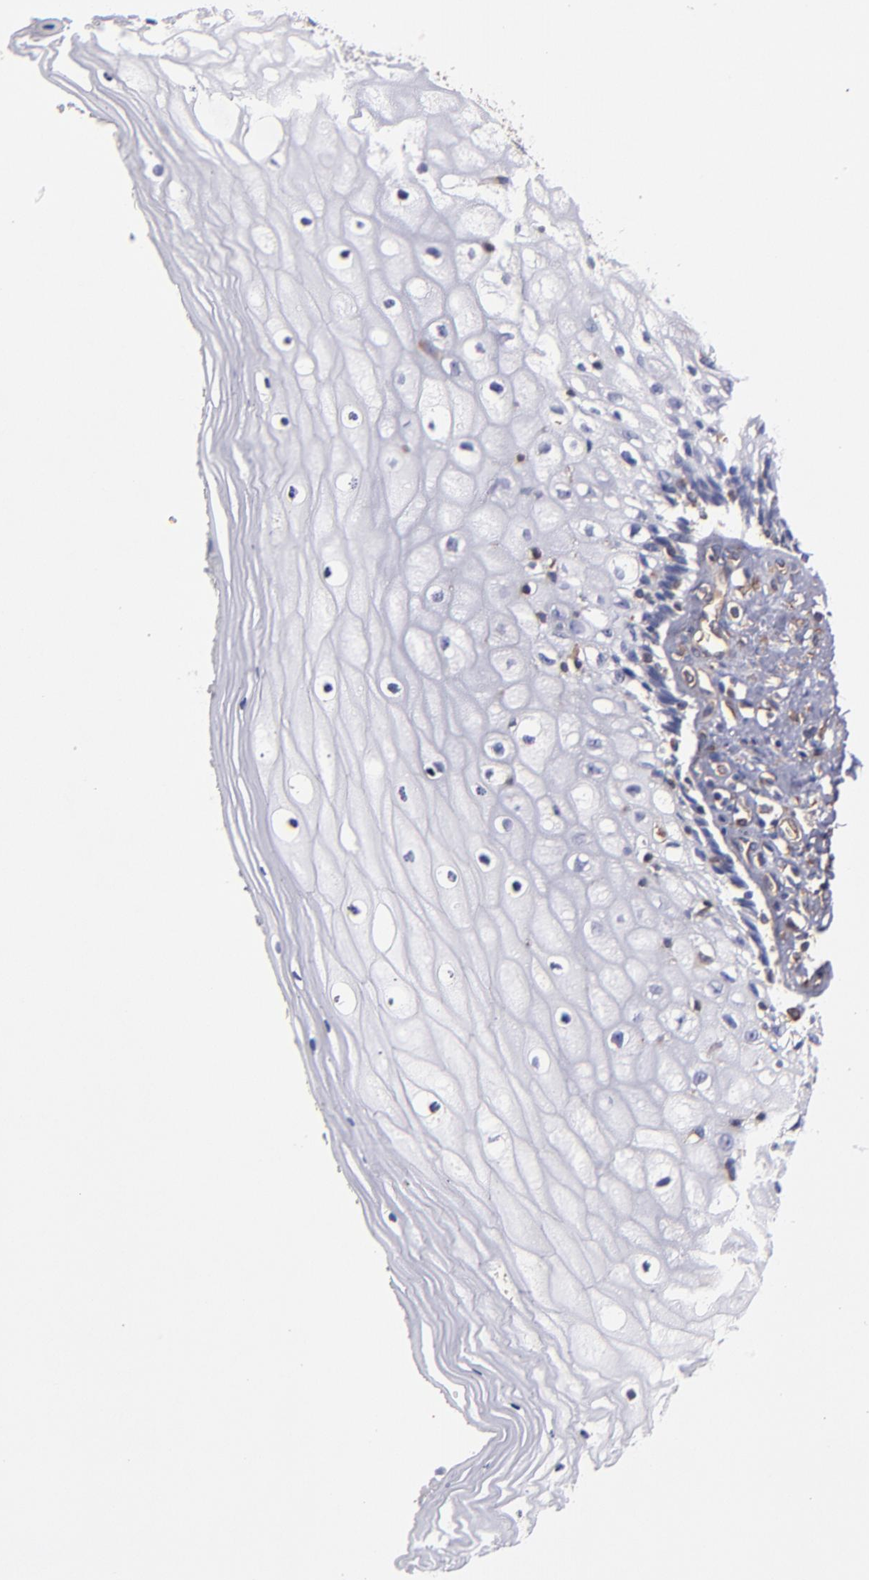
{"staining": {"intensity": "negative", "quantity": "none", "location": "none"}, "tissue": "vagina", "cell_type": "Squamous epithelial cells", "image_type": "normal", "snomed": [{"axis": "morphology", "description": "Normal tissue, NOS"}, {"axis": "topography", "description": "Vagina"}], "caption": "An IHC photomicrograph of unremarkable vagina is shown. There is no staining in squamous epithelial cells of vagina. Brightfield microscopy of IHC stained with DAB (3,3'-diaminobenzidine) (brown) and hematoxylin (blue), captured at high magnification.", "gene": "ABCC1", "patient": {"sex": "female", "age": 46}}